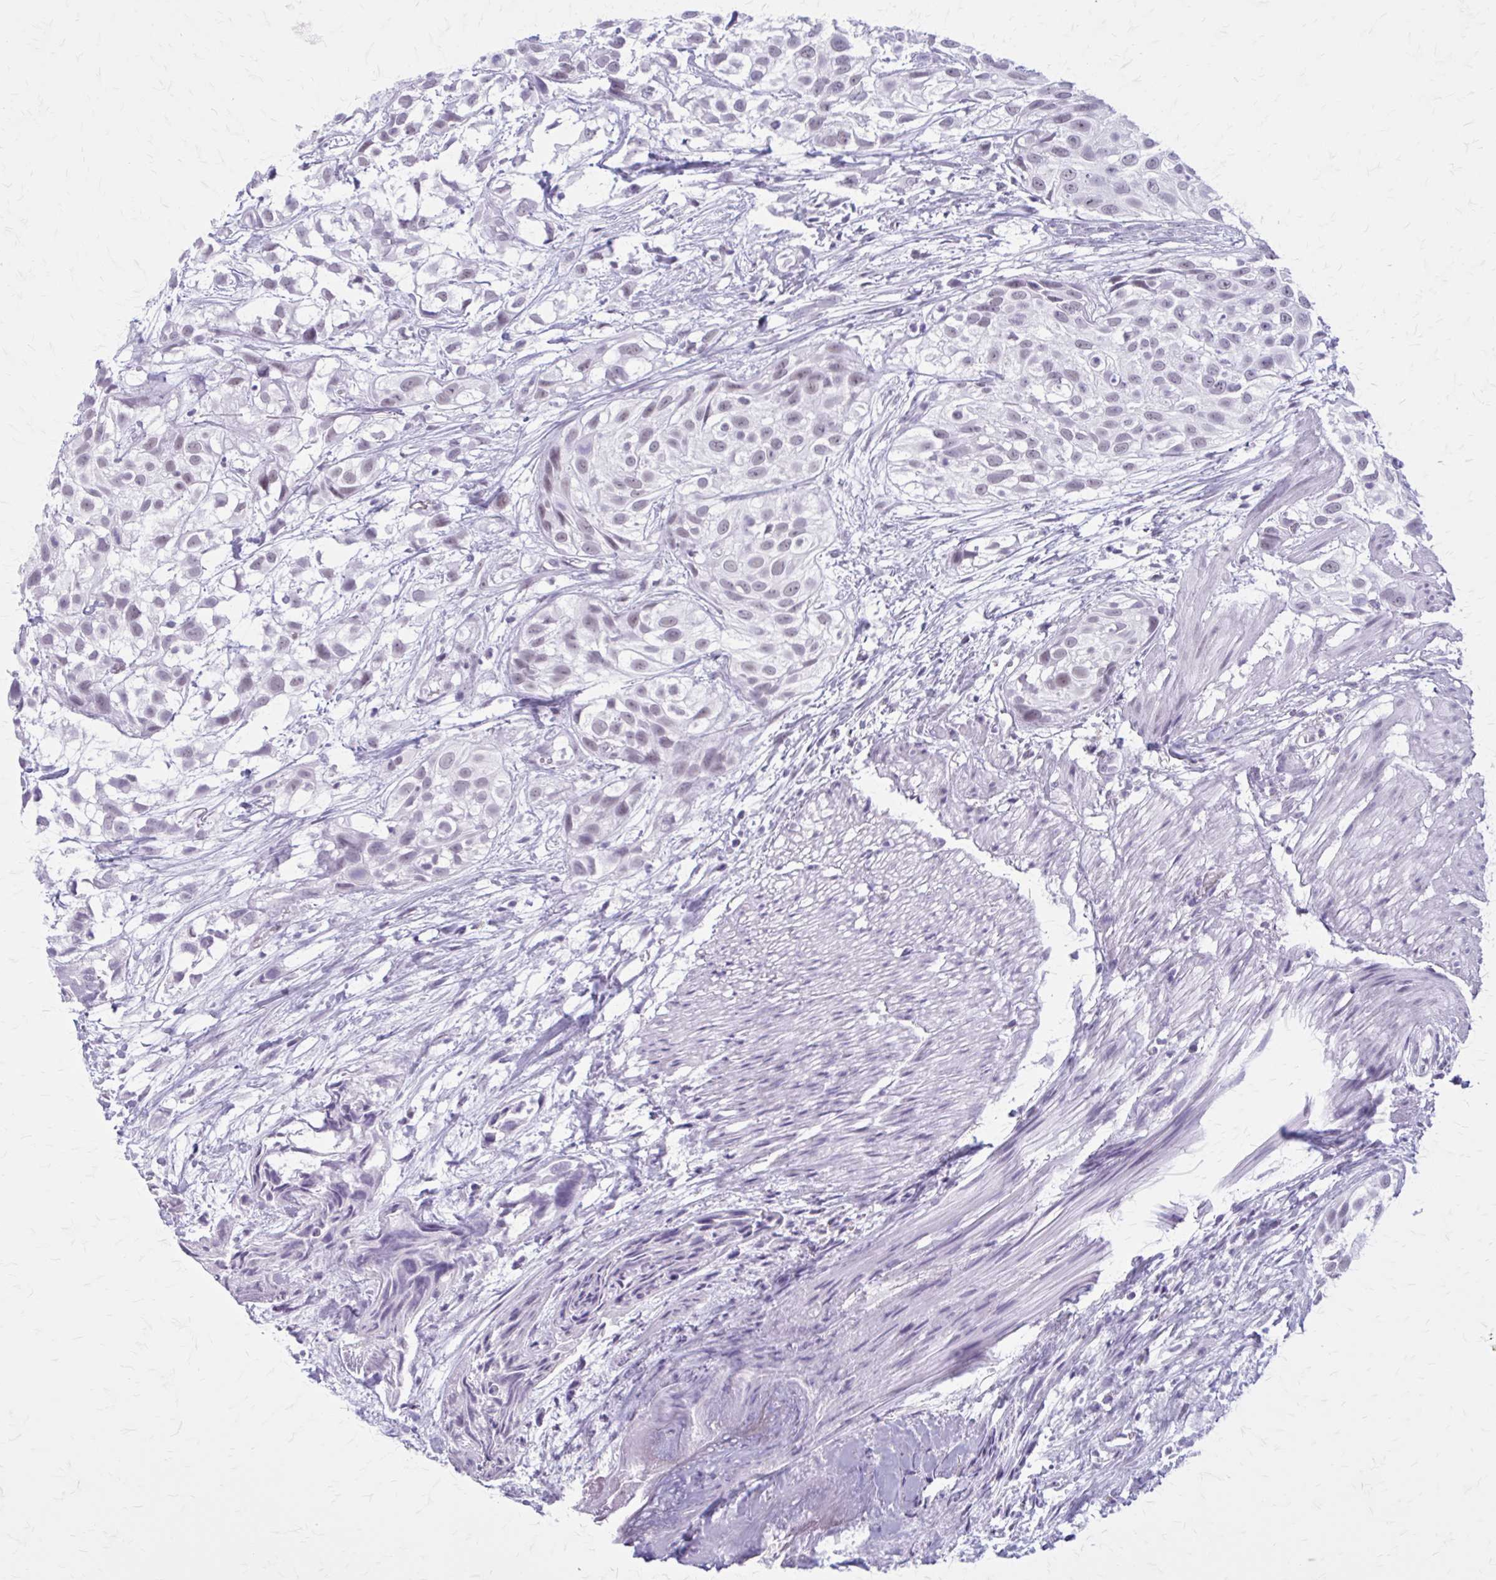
{"staining": {"intensity": "negative", "quantity": "none", "location": "none"}, "tissue": "urothelial cancer", "cell_type": "Tumor cells", "image_type": "cancer", "snomed": [{"axis": "morphology", "description": "Urothelial carcinoma, High grade"}, {"axis": "topography", "description": "Urinary bladder"}], "caption": "Urothelial cancer was stained to show a protein in brown. There is no significant positivity in tumor cells.", "gene": "GAD1", "patient": {"sex": "male", "age": 56}}